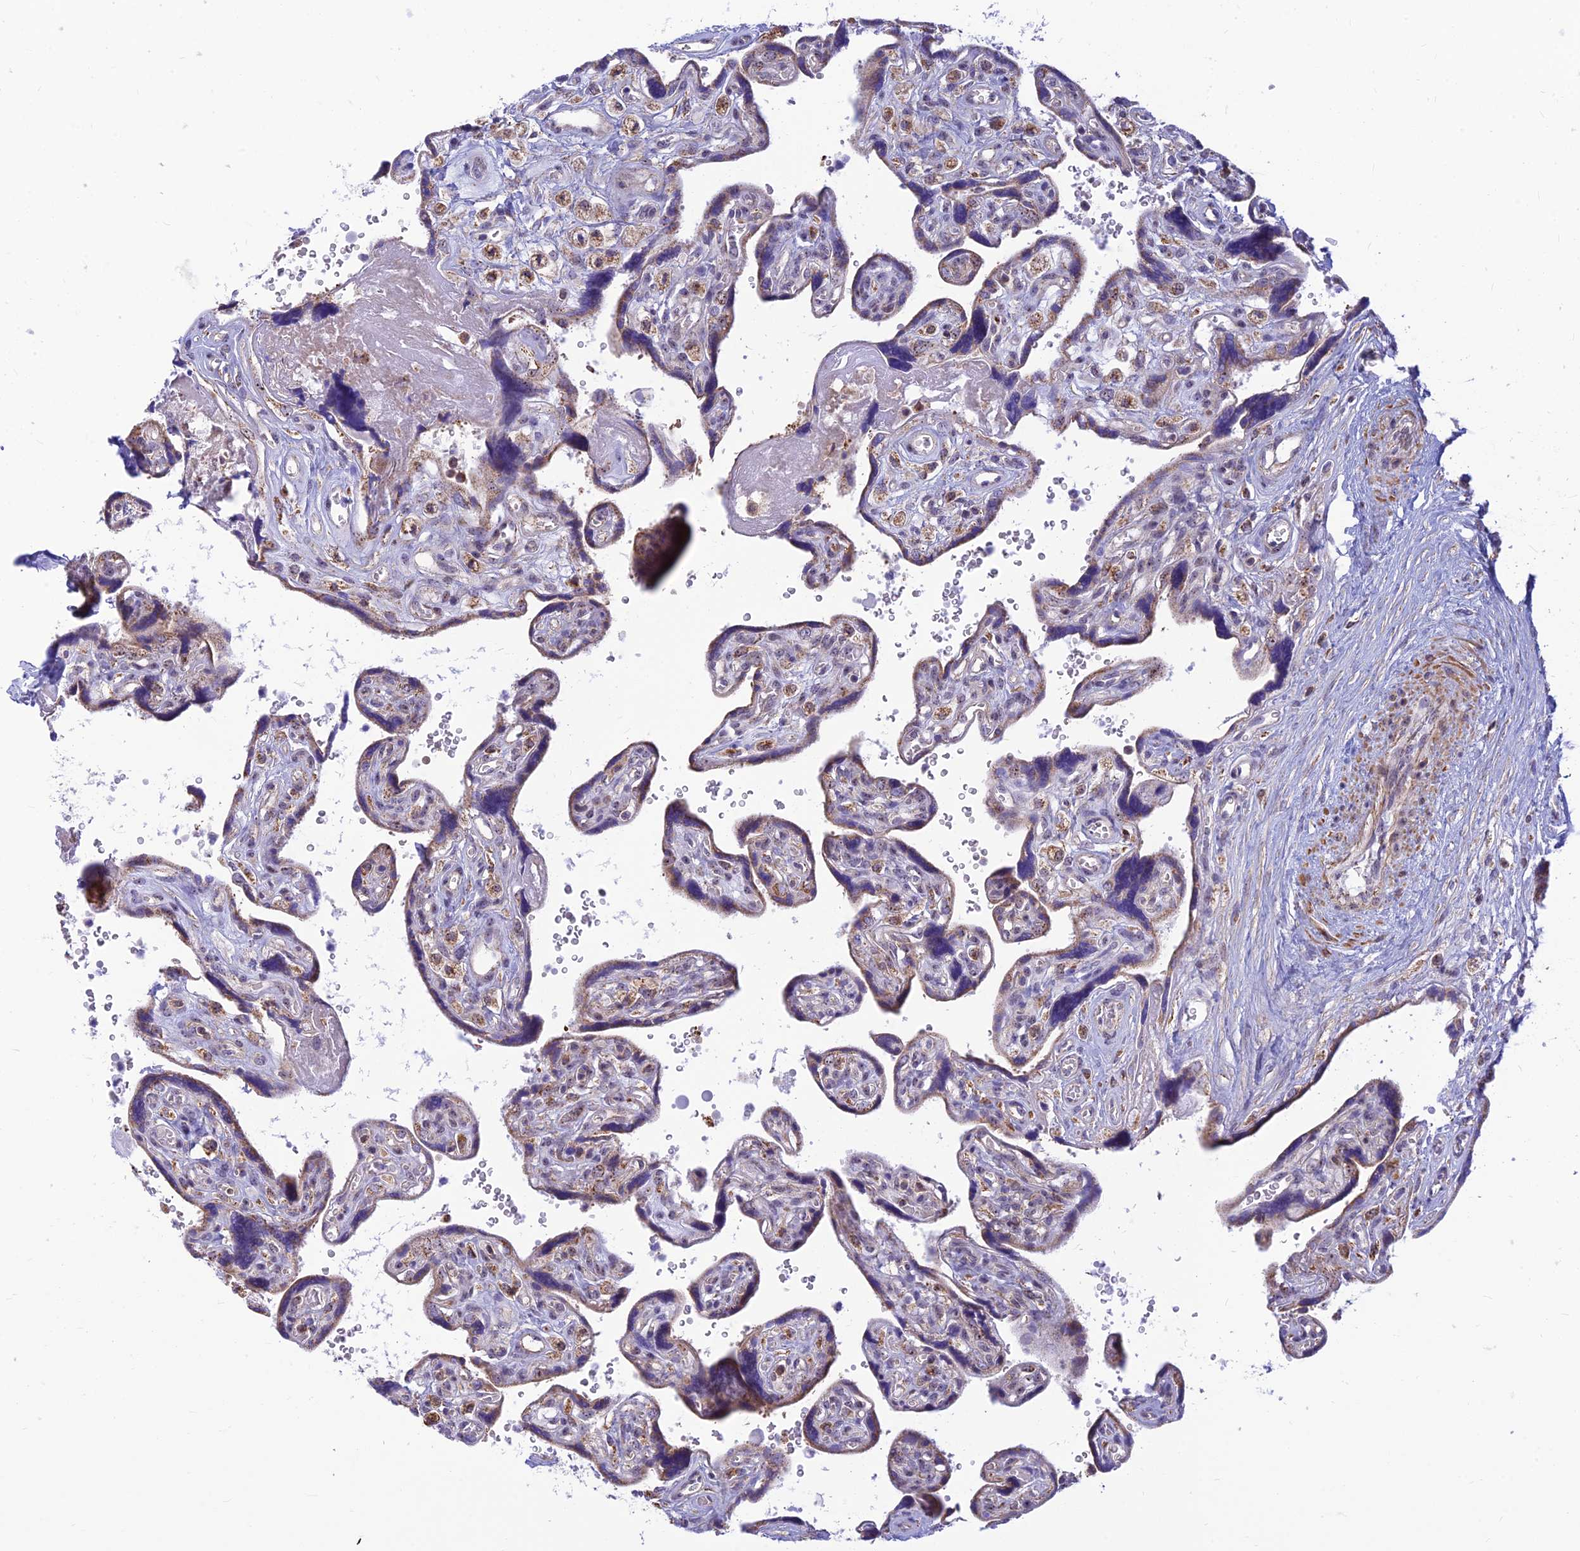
{"staining": {"intensity": "negative", "quantity": "none", "location": "none"}, "tissue": "placenta", "cell_type": "Decidual cells", "image_type": "normal", "snomed": [{"axis": "morphology", "description": "Normal tissue, NOS"}, {"axis": "topography", "description": "Placenta"}], "caption": "Immunohistochemical staining of unremarkable human placenta reveals no significant expression in decidual cells. (DAB immunohistochemistry with hematoxylin counter stain).", "gene": "POLR1G", "patient": {"sex": "female", "age": 39}}